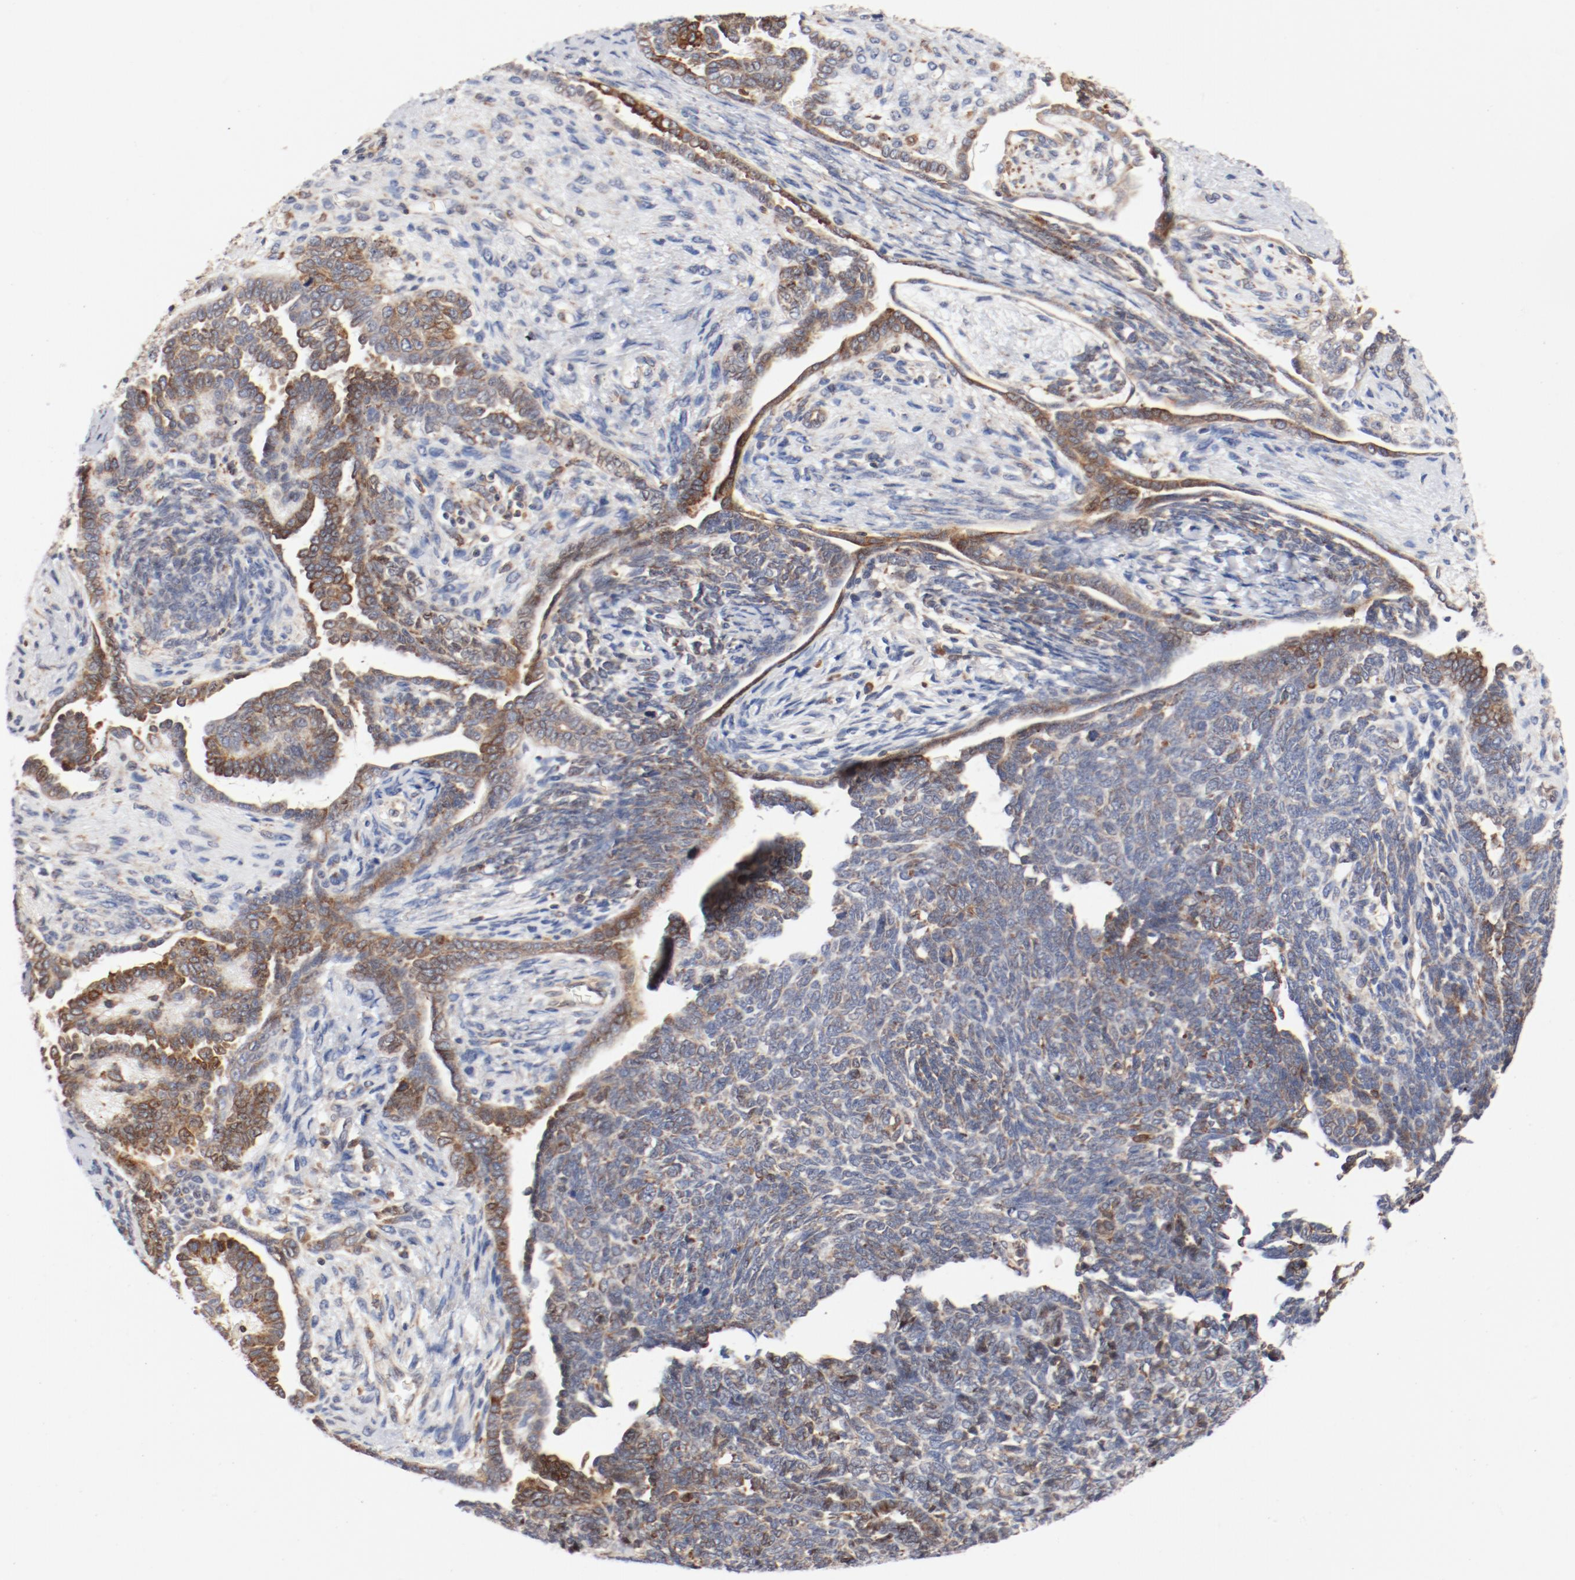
{"staining": {"intensity": "moderate", "quantity": "25%-75%", "location": "cytoplasmic/membranous"}, "tissue": "endometrial cancer", "cell_type": "Tumor cells", "image_type": "cancer", "snomed": [{"axis": "morphology", "description": "Neoplasm, malignant, NOS"}, {"axis": "topography", "description": "Endometrium"}], "caption": "Tumor cells display moderate cytoplasmic/membranous positivity in about 25%-75% of cells in neoplasm (malignant) (endometrial).", "gene": "PDPK1", "patient": {"sex": "female", "age": 74}}